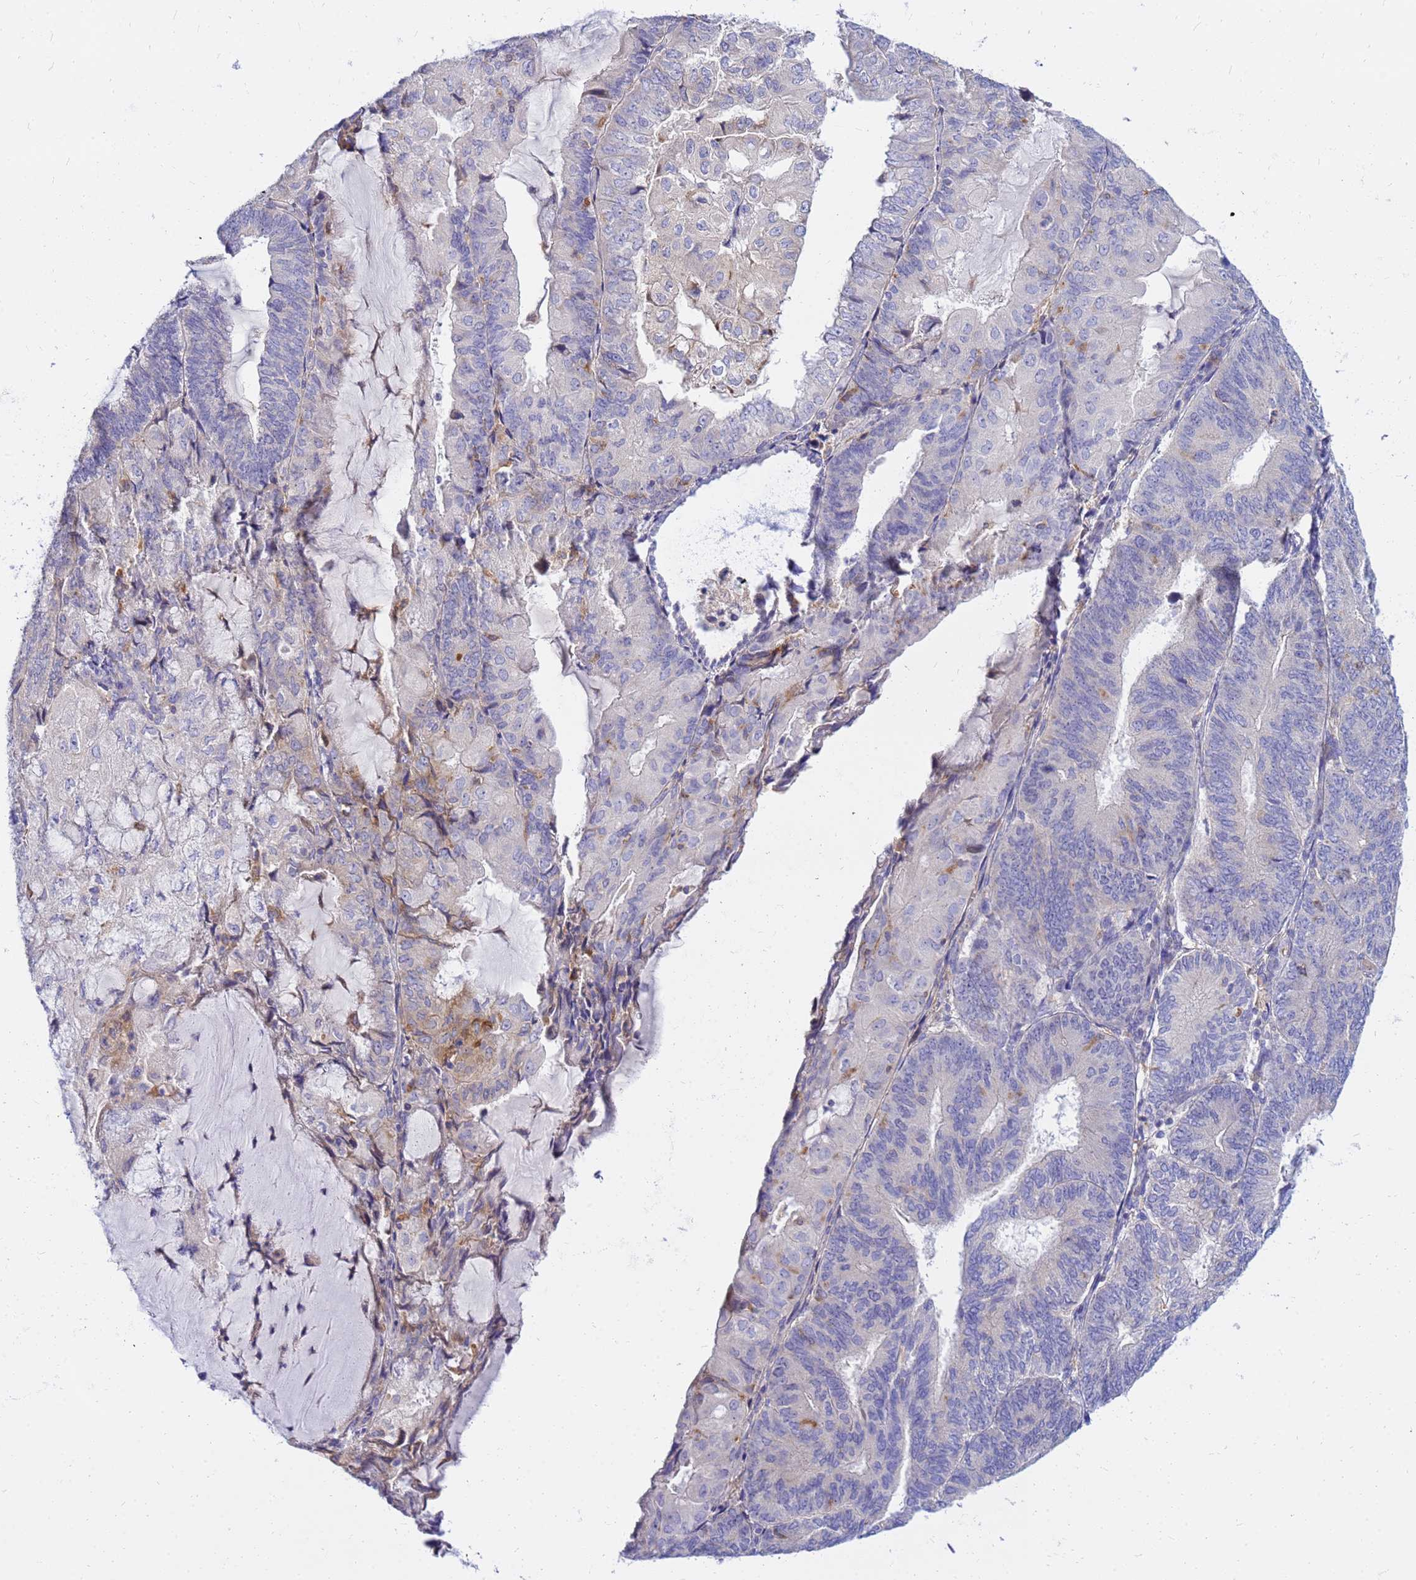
{"staining": {"intensity": "weak", "quantity": "<25%", "location": "cytoplasmic/membranous"}, "tissue": "endometrial cancer", "cell_type": "Tumor cells", "image_type": "cancer", "snomed": [{"axis": "morphology", "description": "Adenocarcinoma, NOS"}, {"axis": "topography", "description": "Endometrium"}], "caption": "There is no significant expression in tumor cells of endometrial cancer.", "gene": "HERC5", "patient": {"sex": "female", "age": 81}}